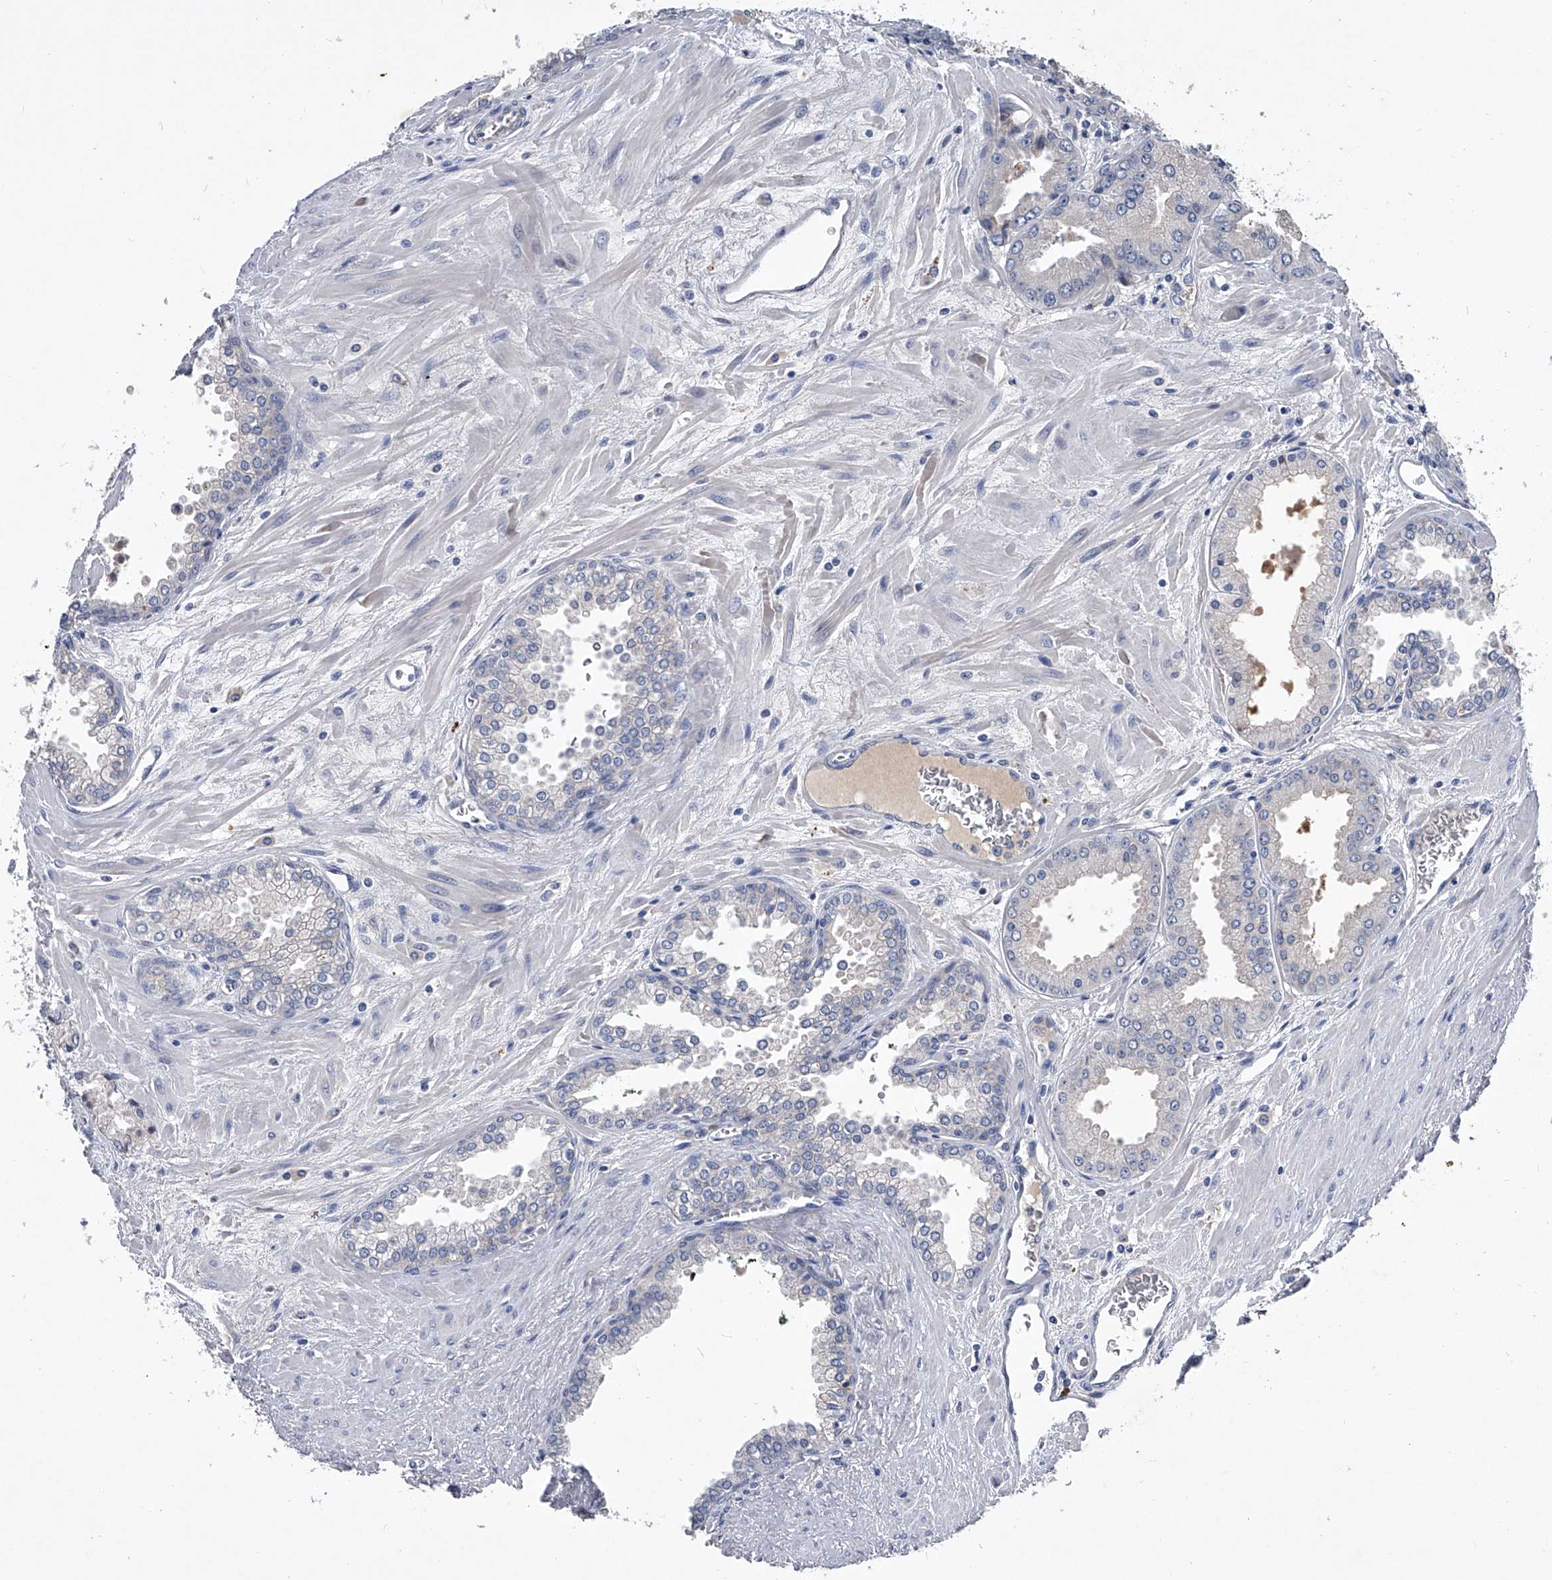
{"staining": {"intensity": "negative", "quantity": "none", "location": "none"}, "tissue": "prostate cancer", "cell_type": "Tumor cells", "image_type": "cancer", "snomed": [{"axis": "morphology", "description": "Adenocarcinoma, Low grade"}, {"axis": "topography", "description": "Prostate"}], "caption": "Immunohistochemistry (IHC) micrograph of adenocarcinoma (low-grade) (prostate) stained for a protein (brown), which displays no expression in tumor cells. (Stains: DAB (3,3'-diaminobenzidine) immunohistochemistry with hematoxylin counter stain, Microscopy: brightfield microscopy at high magnification).", "gene": "C5", "patient": {"sex": "male", "age": 67}}